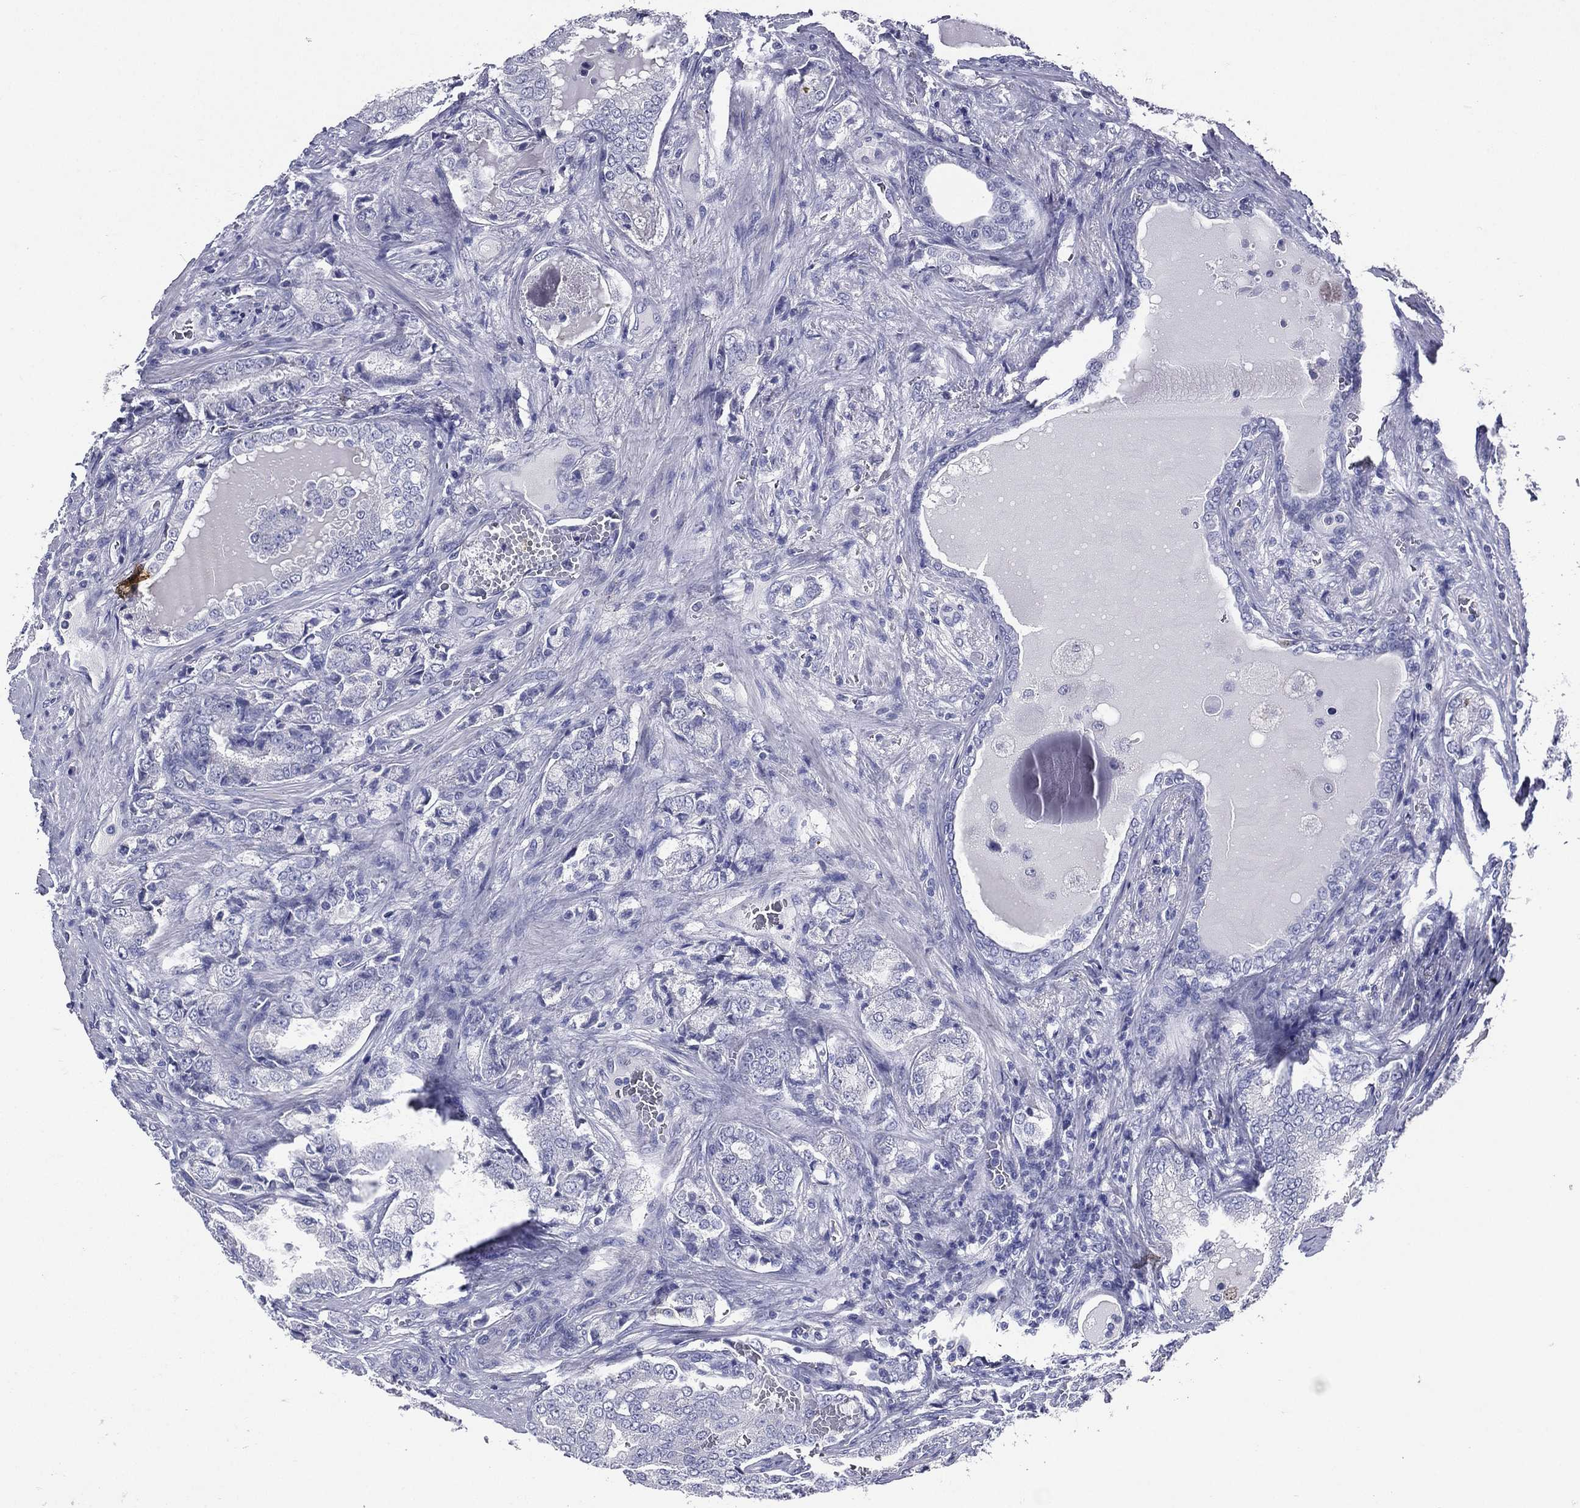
{"staining": {"intensity": "negative", "quantity": "none", "location": "none"}, "tissue": "prostate cancer", "cell_type": "Tumor cells", "image_type": "cancer", "snomed": [{"axis": "morphology", "description": "Adenocarcinoma, NOS"}, {"axis": "topography", "description": "Prostate"}], "caption": "A high-resolution photomicrograph shows immunohistochemistry (IHC) staining of adenocarcinoma (prostate), which exhibits no significant expression in tumor cells. (DAB immunohistochemistry, high magnification).", "gene": "TGM1", "patient": {"sex": "male", "age": 65}}